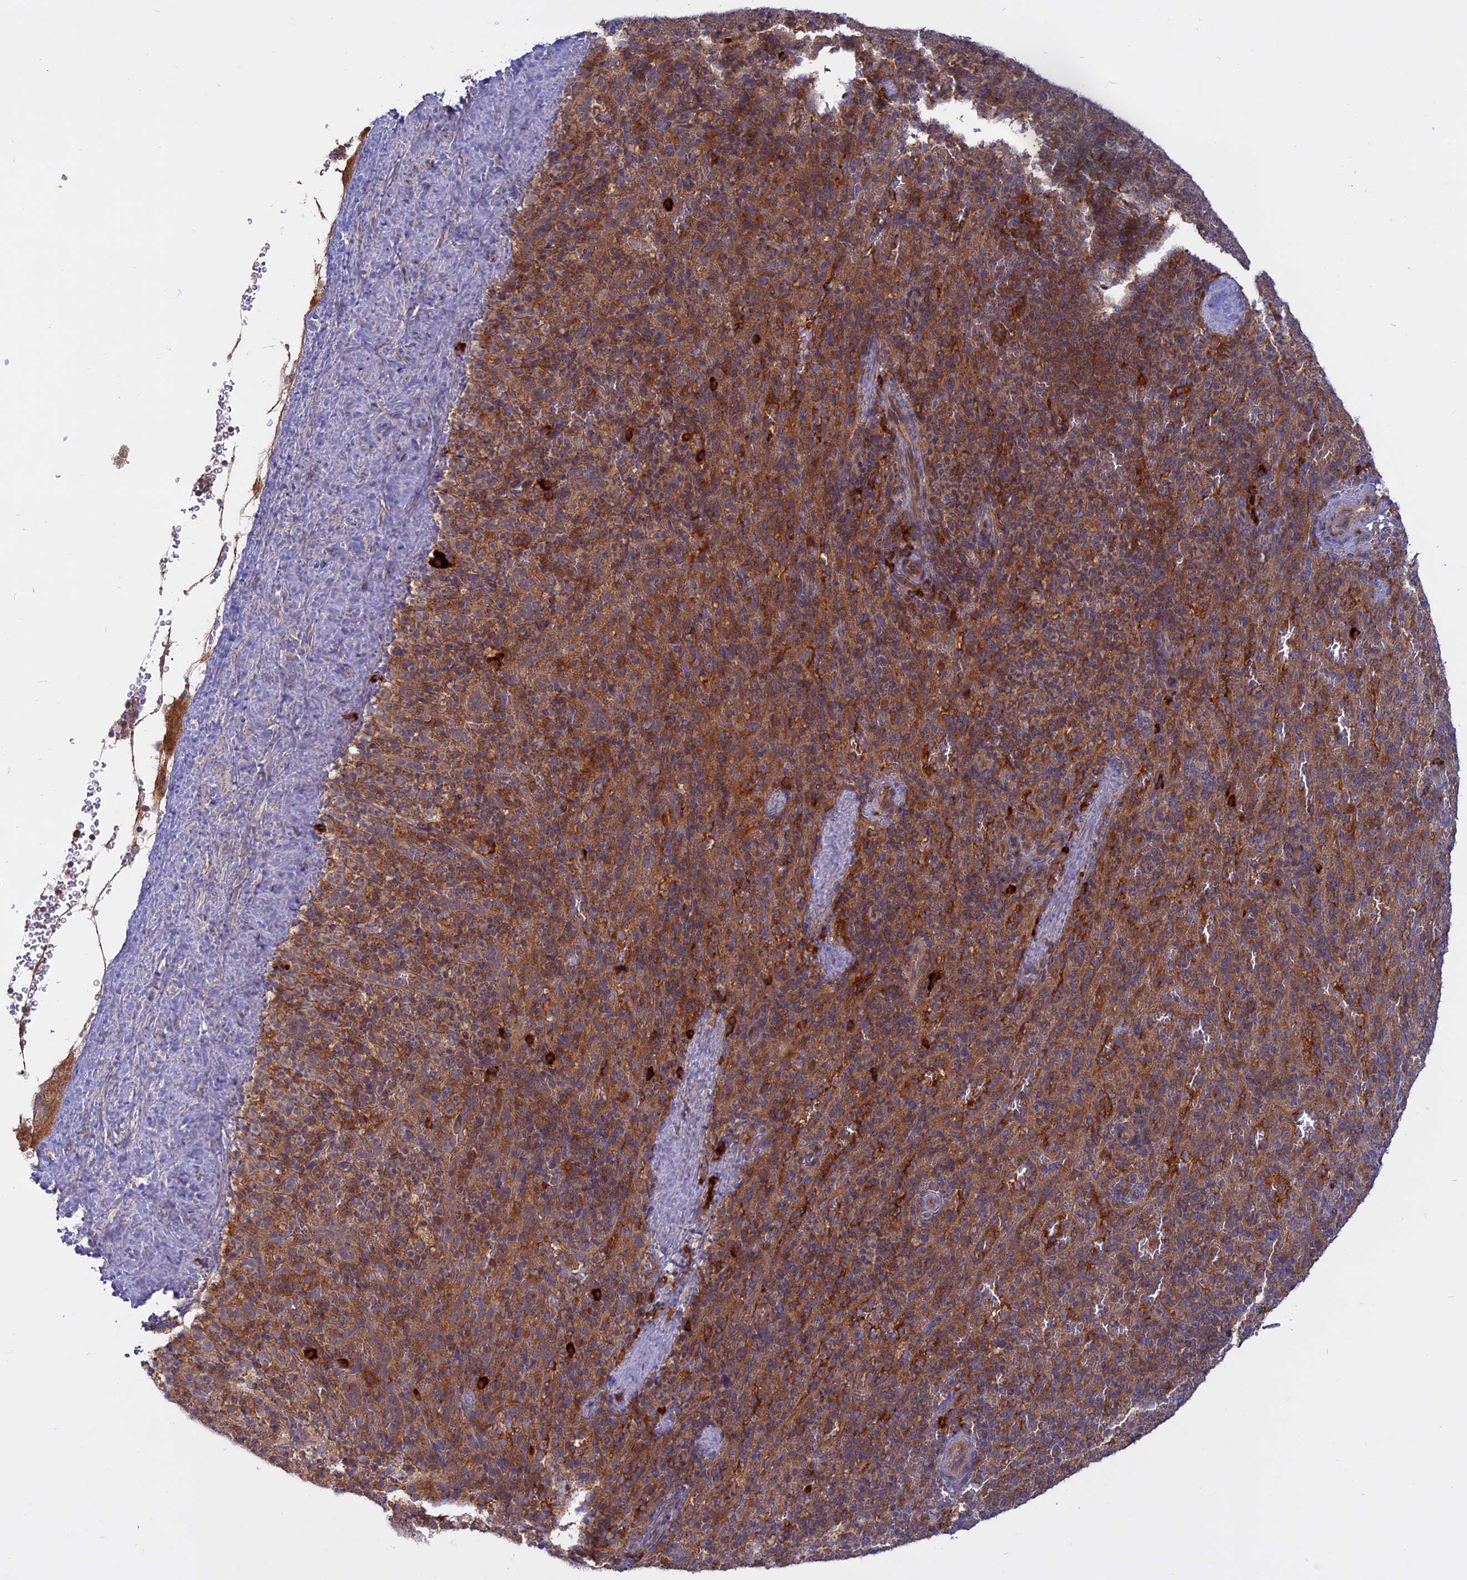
{"staining": {"intensity": "moderate", "quantity": "25%-75%", "location": "cytoplasmic/membranous"}, "tissue": "spleen", "cell_type": "Cells in red pulp", "image_type": "normal", "snomed": [{"axis": "morphology", "description": "Normal tissue, NOS"}, {"axis": "topography", "description": "Spleen"}], "caption": "A micrograph of spleen stained for a protein reveals moderate cytoplasmic/membranous brown staining in cells in red pulp. The staining was performed using DAB, with brown indicating positive protein expression. Nuclei are stained blue with hematoxylin.", "gene": "TMEM208", "patient": {"sex": "female", "age": 21}}